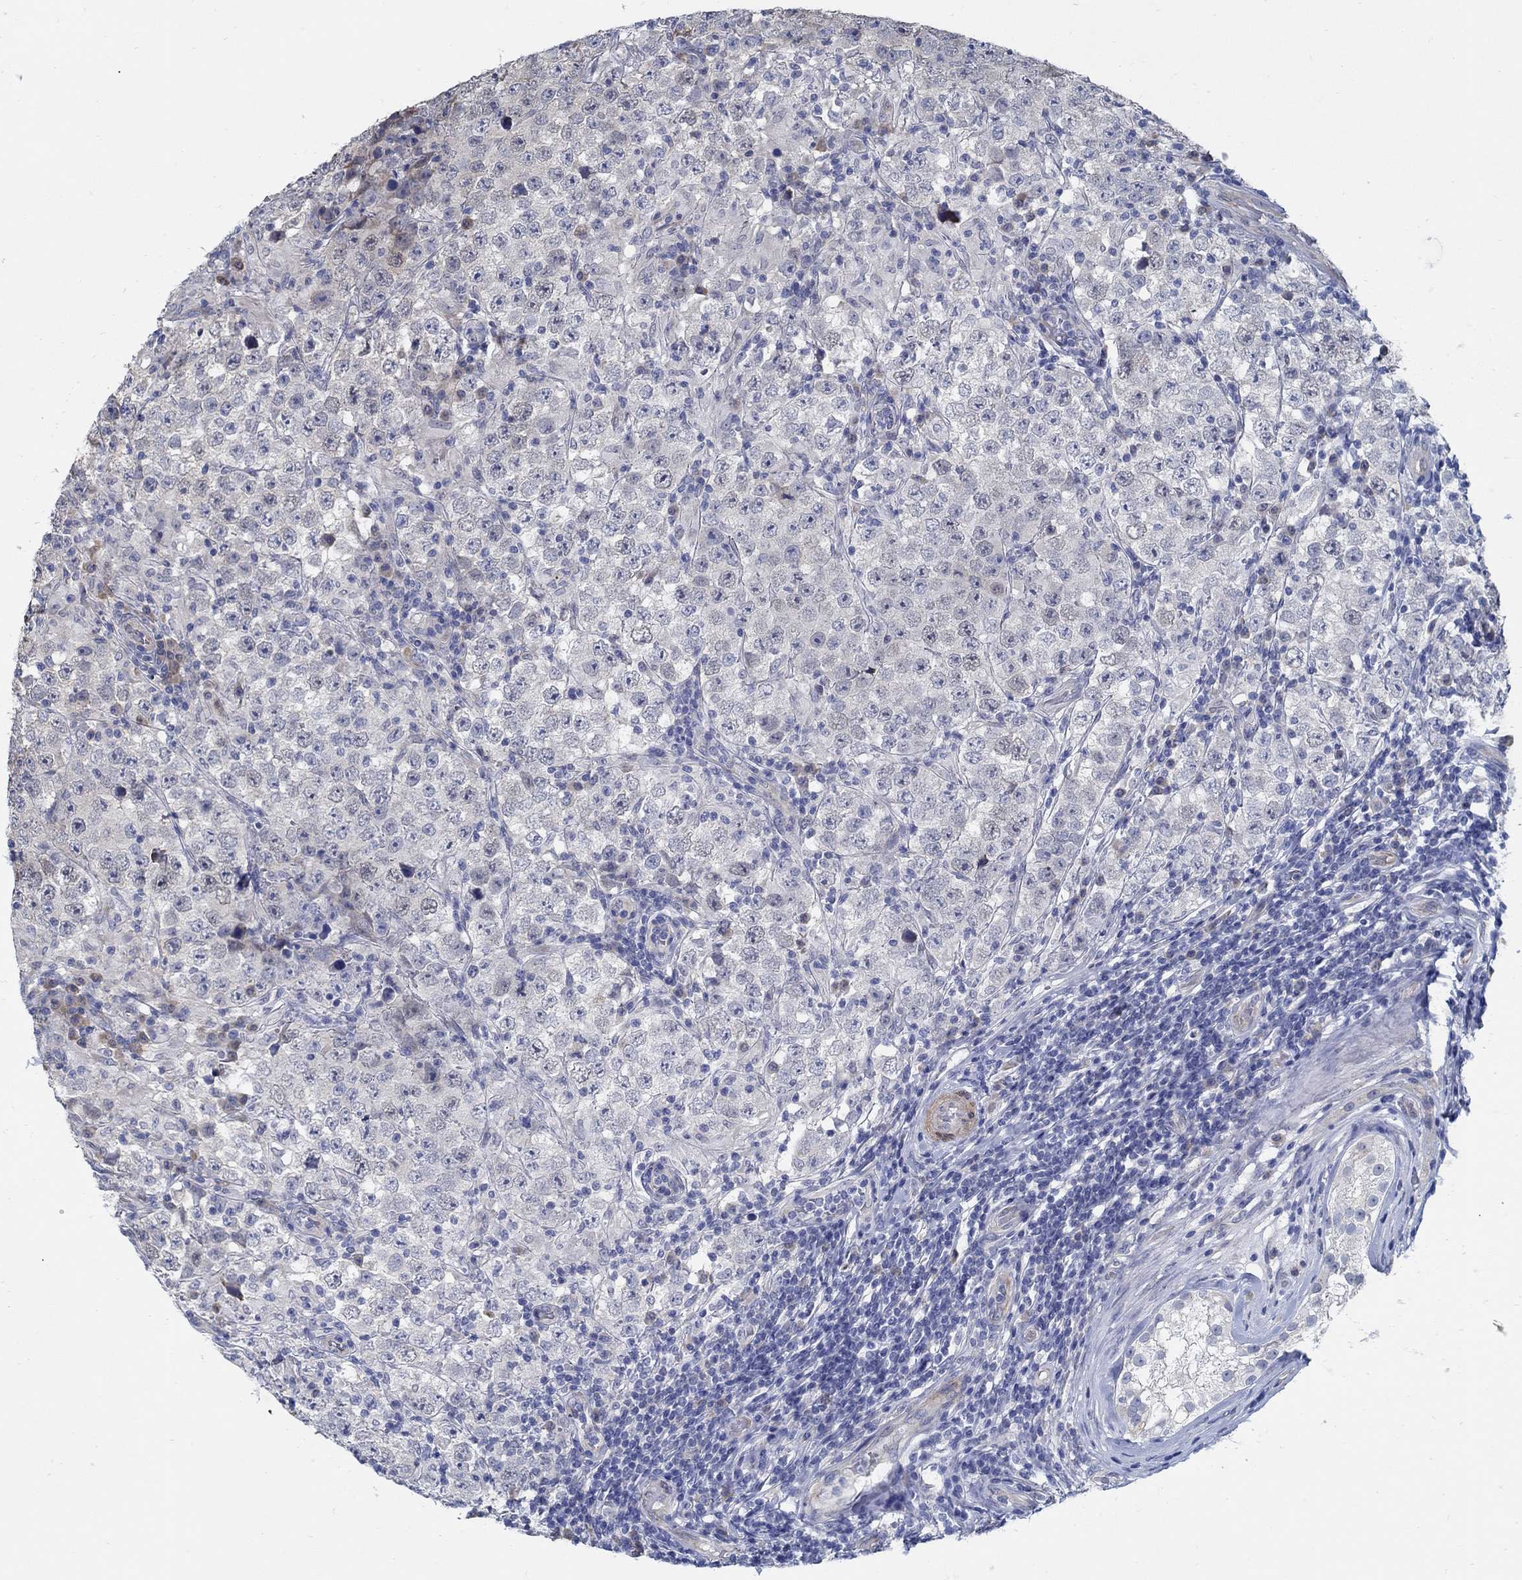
{"staining": {"intensity": "negative", "quantity": "none", "location": "none"}, "tissue": "testis cancer", "cell_type": "Tumor cells", "image_type": "cancer", "snomed": [{"axis": "morphology", "description": "Seminoma, NOS"}, {"axis": "morphology", "description": "Carcinoma, Embryonal, NOS"}, {"axis": "topography", "description": "Testis"}], "caption": "This is a histopathology image of immunohistochemistry (IHC) staining of seminoma (testis), which shows no positivity in tumor cells. (Stains: DAB (3,3'-diaminobenzidine) IHC with hematoxylin counter stain, Microscopy: brightfield microscopy at high magnification).", "gene": "C15orf39", "patient": {"sex": "male", "age": 41}}